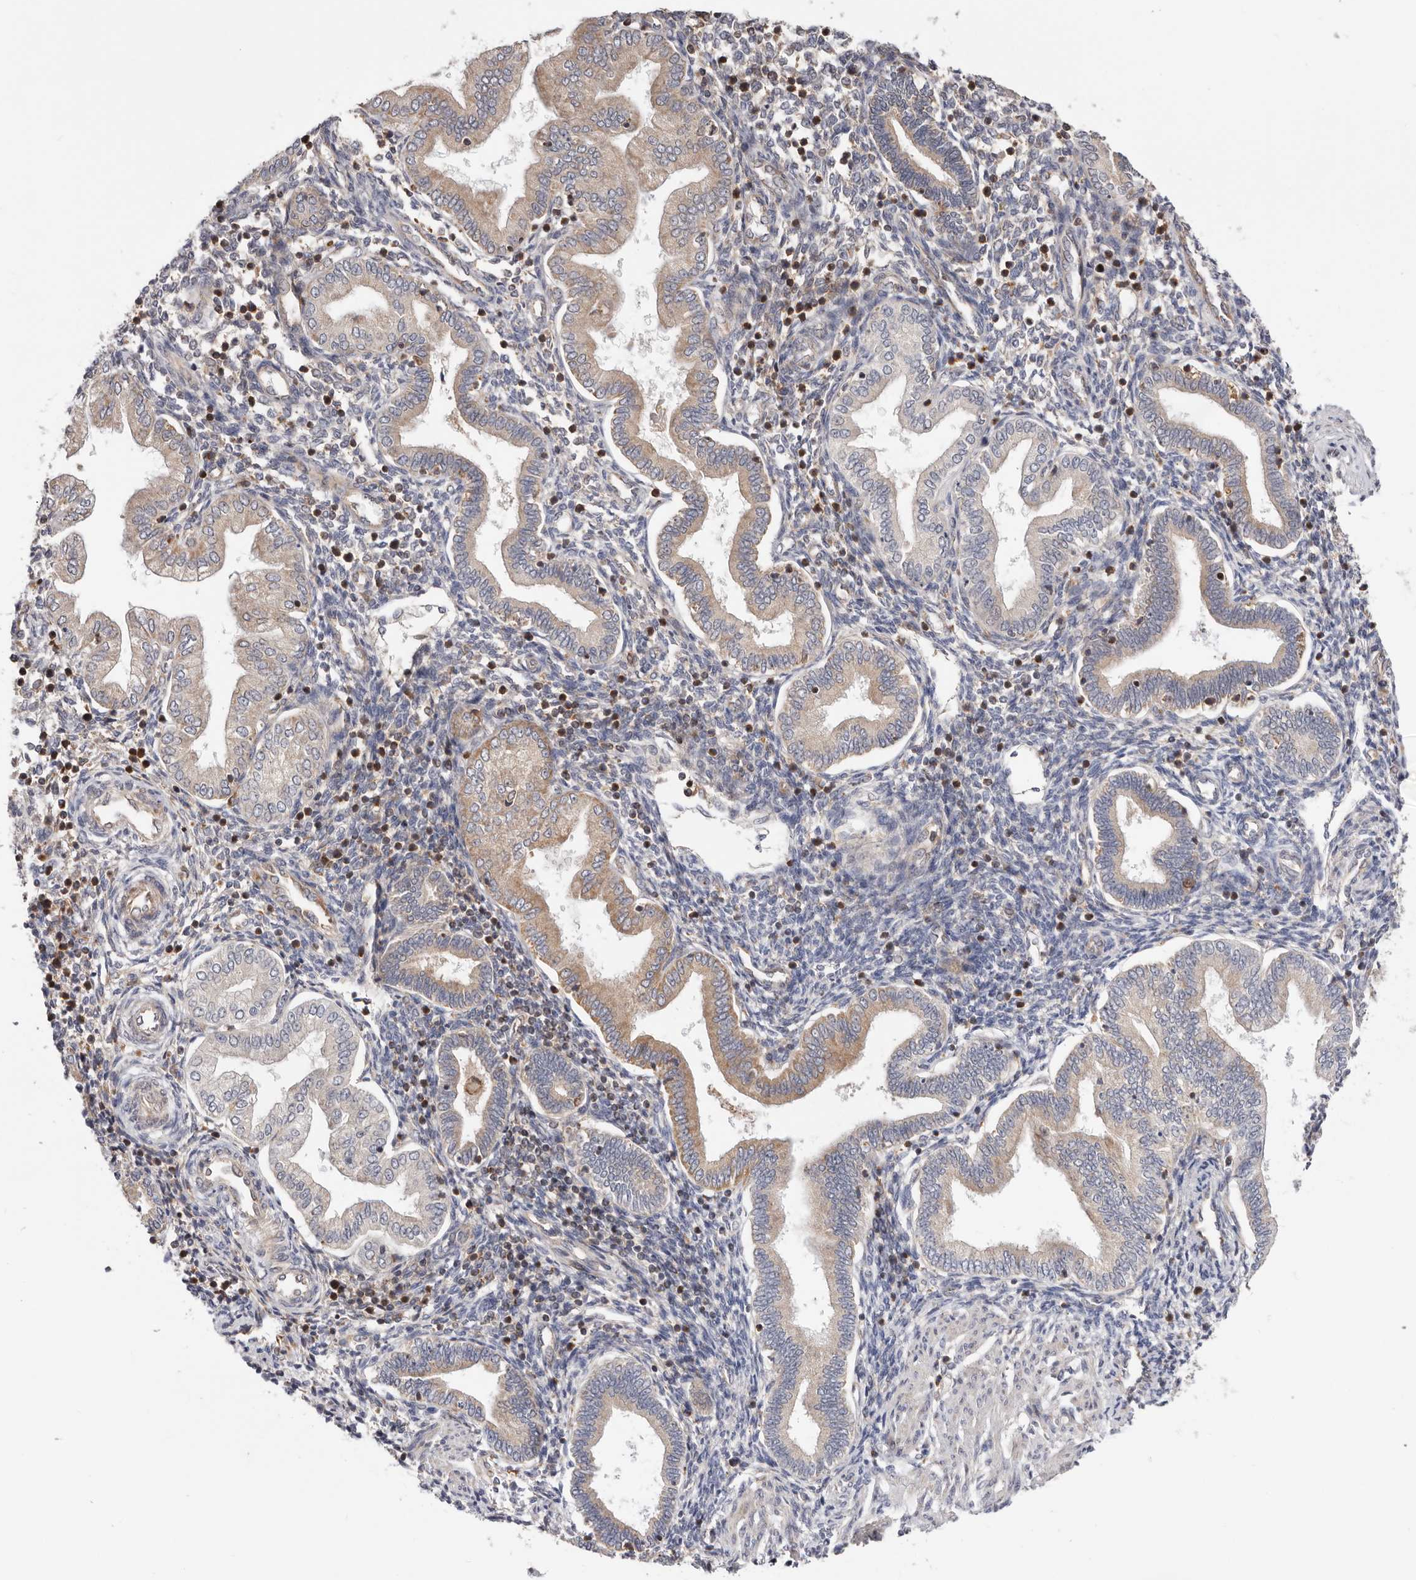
{"staining": {"intensity": "moderate", "quantity": "<25%", "location": "cytoplasmic/membranous"}, "tissue": "endometrium", "cell_type": "Cells in endometrial stroma", "image_type": "normal", "snomed": [{"axis": "morphology", "description": "Normal tissue, NOS"}, {"axis": "topography", "description": "Endometrium"}], "caption": "Endometrium stained for a protein (brown) demonstrates moderate cytoplasmic/membranous positive positivity in about <25% of cells in endometrial stroma.", "gene": "RNF213", "patient": {"sex": "female", "age": 53}}